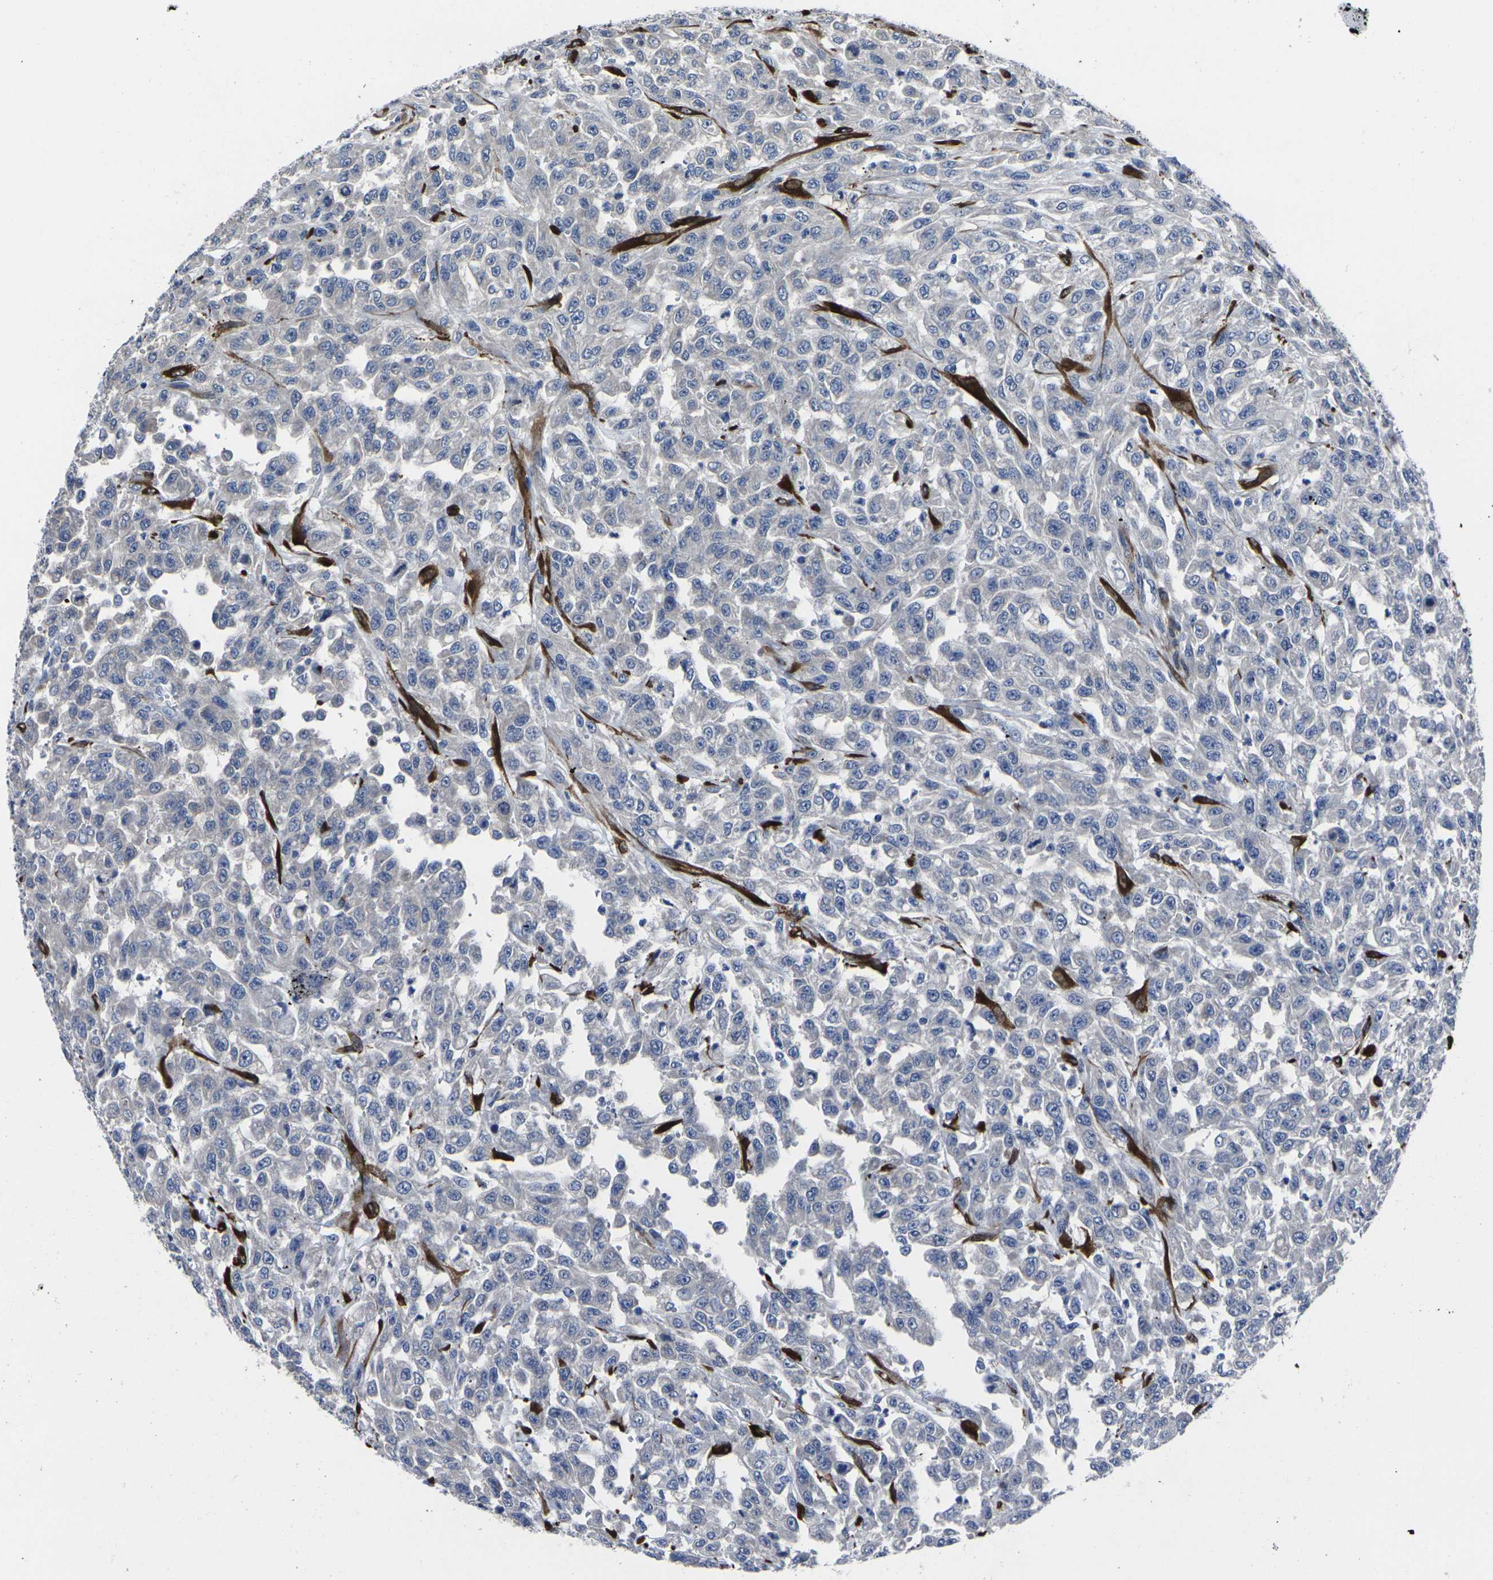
{"staining": {"intensity": "negative", "quantity": "none", "location": "none"}, "tissue": "urothelial cancer", "cell_type": "Tumor cells", "image_type": "cancer", "snomed": [{"axis": "morphology", "description": "Urothelial carcinoma, High grade"}, {"axis": "topography", "description": "Urinary bladder"}], "caption": "IHC of human urothelial cancer shows no staining in tumor cells.", "gene": "CYP2C8", "patient": {"sex": "male", "age": 46}}